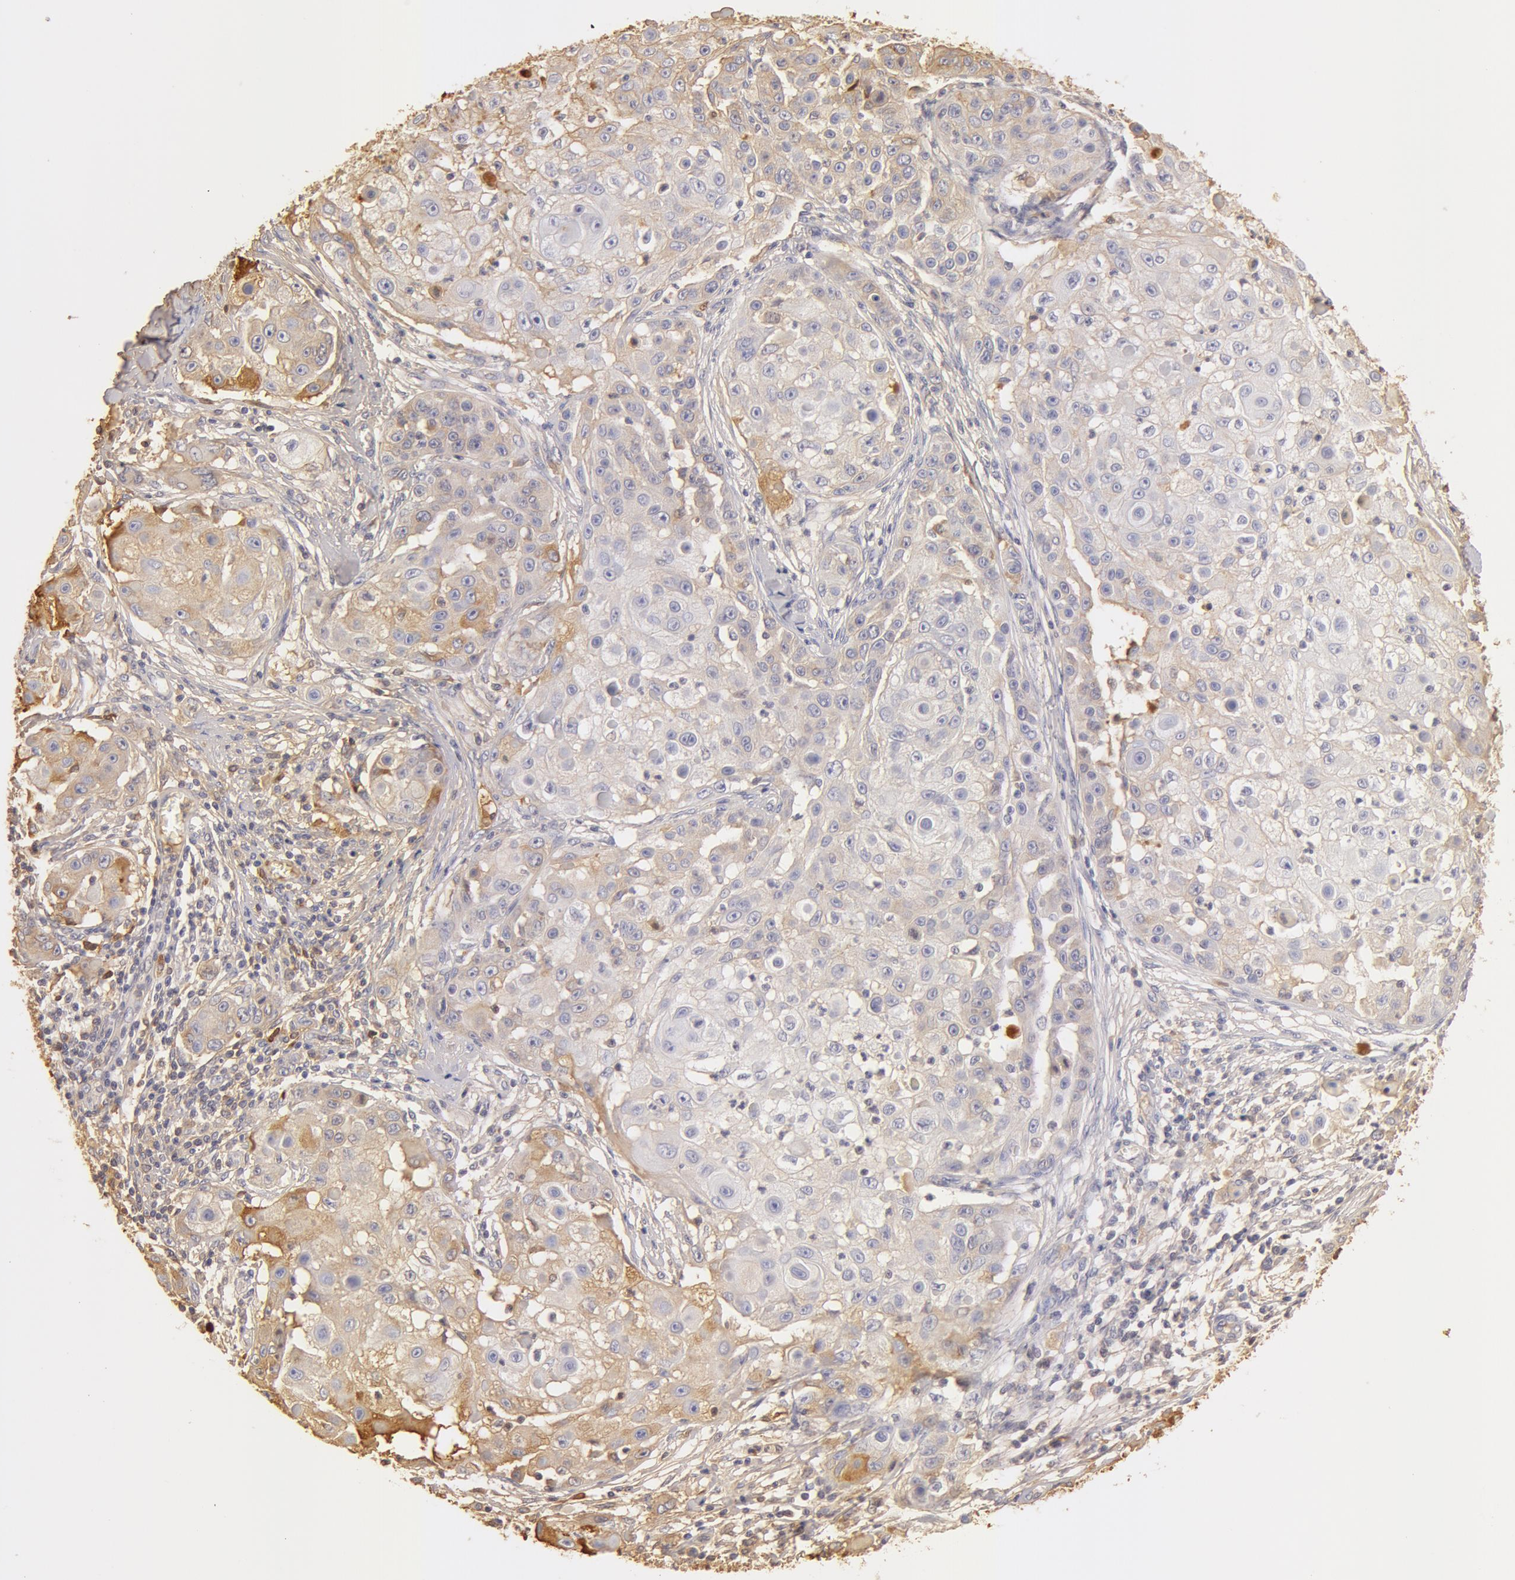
{"staining": {"intensity": "moderate", "quantity": "25%-75%", "location": "cytoplasmic/membranous"}, "tissue": "skin cancer", "cell_type": "Tumor cells", "image_type": "cancer", "snomed": [{"axis": "morphology", "description": "Squamous cell carcinoma, NOS"}, {"axis": "topography", "description": "Skin"}], "caption": "Skin cancer (squamous cell carcinoma) stained for a protein demonstrates moderate cytoplasmic/membranous positivity in tumor cells.", "gene": "TF", "patient": {"sex": "female", "age": 57}}